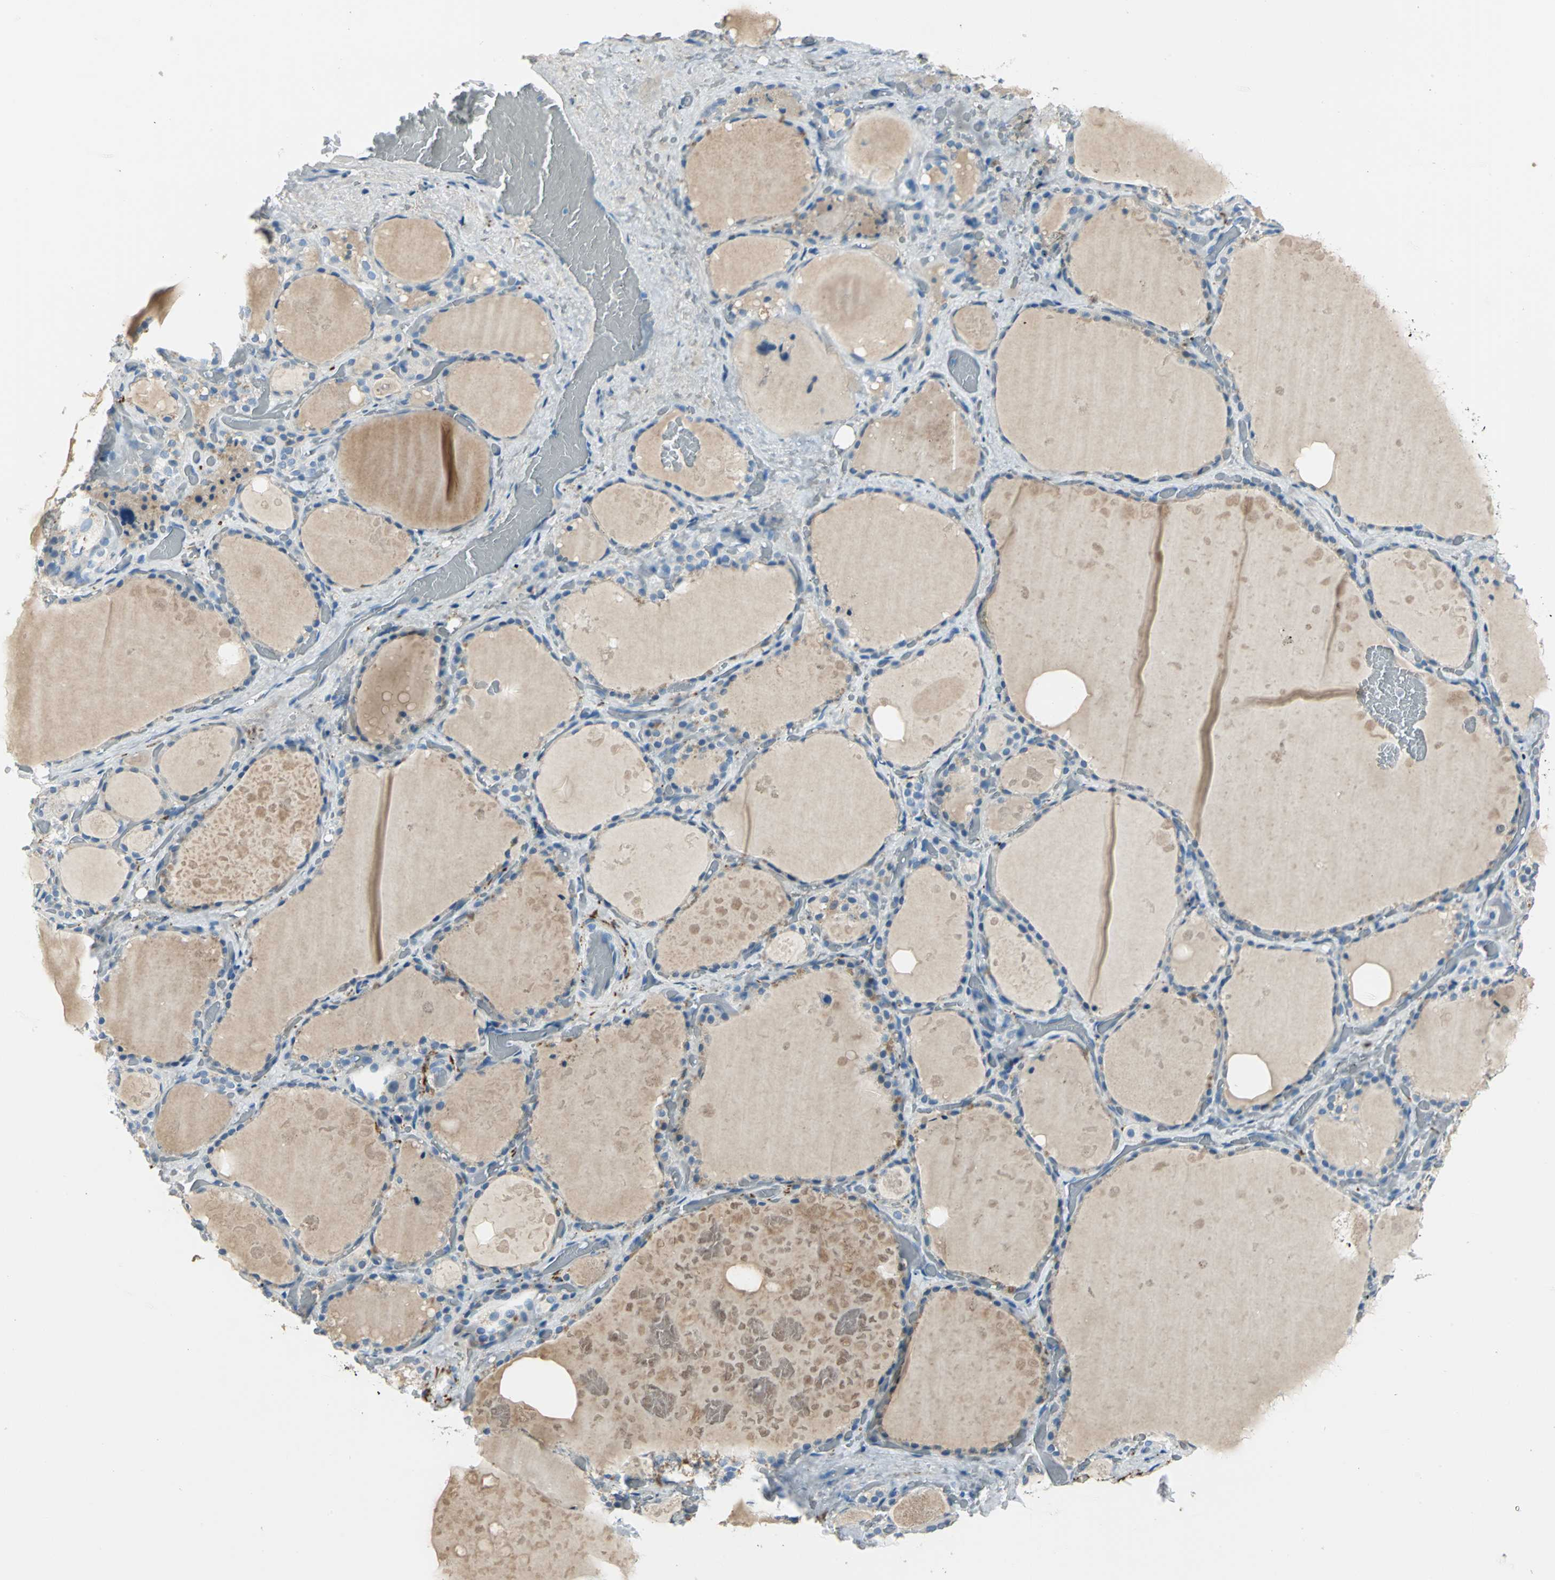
{"staining": {"intensity": "negative", "quantity": "none", "location": "none"}, "tissue": "thyroid gland", "cell_type": "Glandular cells", "image_type": "normal", "snomed": [{"axis": "morphology", "description": "Normal tissue, NOS"}, {"axis": "topography", "description": "Thyroid gland"}], "caption": "The IHC micrograph has no significant positivity in glandular cells of thyroid gland.", "gene": "UCHL1", "patient": {"sex": "male", "age": 61}}